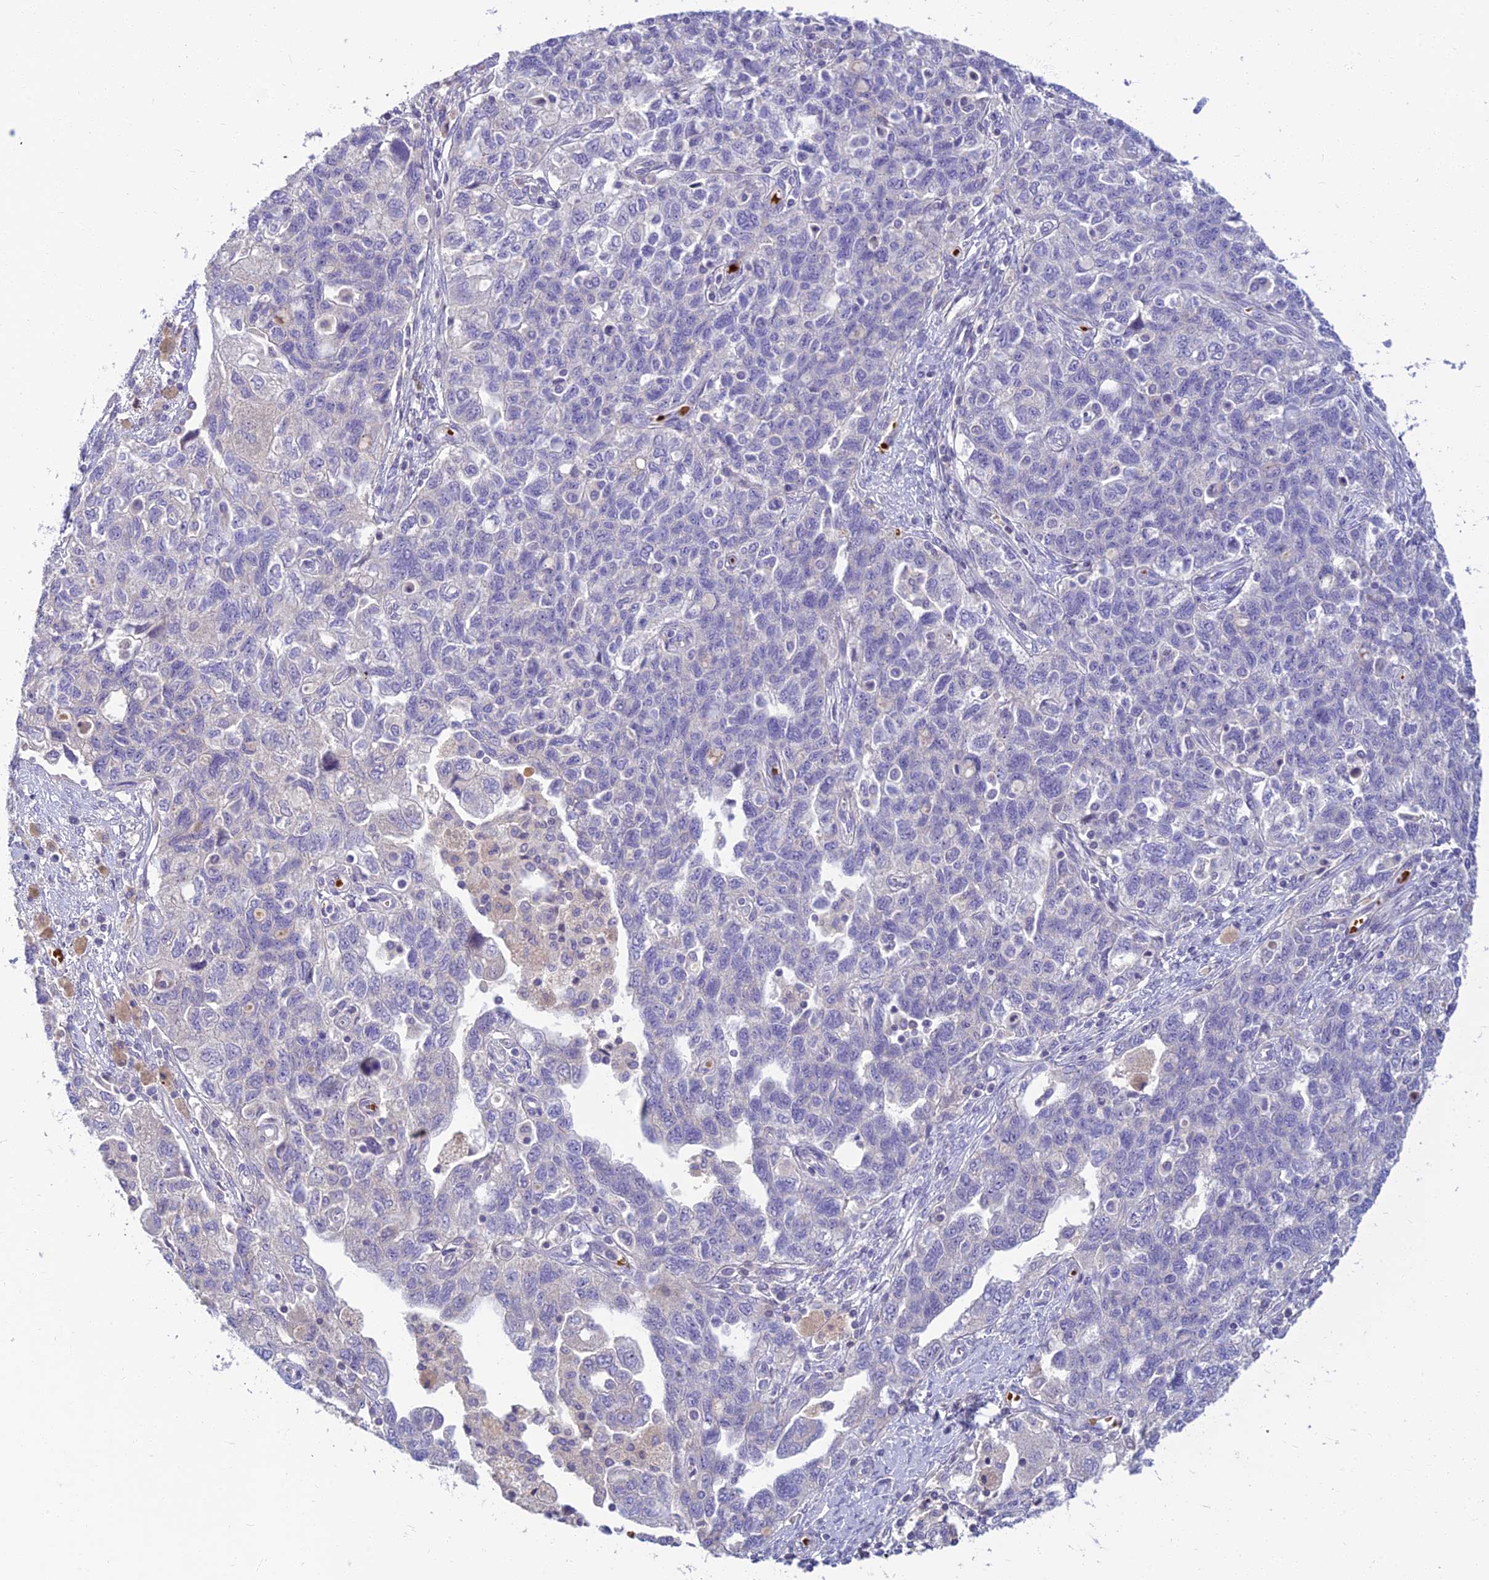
{"staining": {"intensity": "negative", "quantity": "none", "location": "none"}, "tissue": "ovarian cancer", "cell_type": "Tumor cells", "image_type": "cancer", "snomed": [{"axis": "morphology", "description": "Carcinoma, NOS"}, {"axis": "morphology", "description": "Cystadenocarcinoma, serous, NOS"}, {"axis": "topography", "description": "Ovary"}], "caption": "Protein analysis of ovarian serous cystadenocarcinoma reveals no significant staining in tumor cells. (DAB (3,3'-diaminobenzidine) IHC, high magnification).", "gene": "CLIP4", "patient": {"sex": "female", "age": 69}}